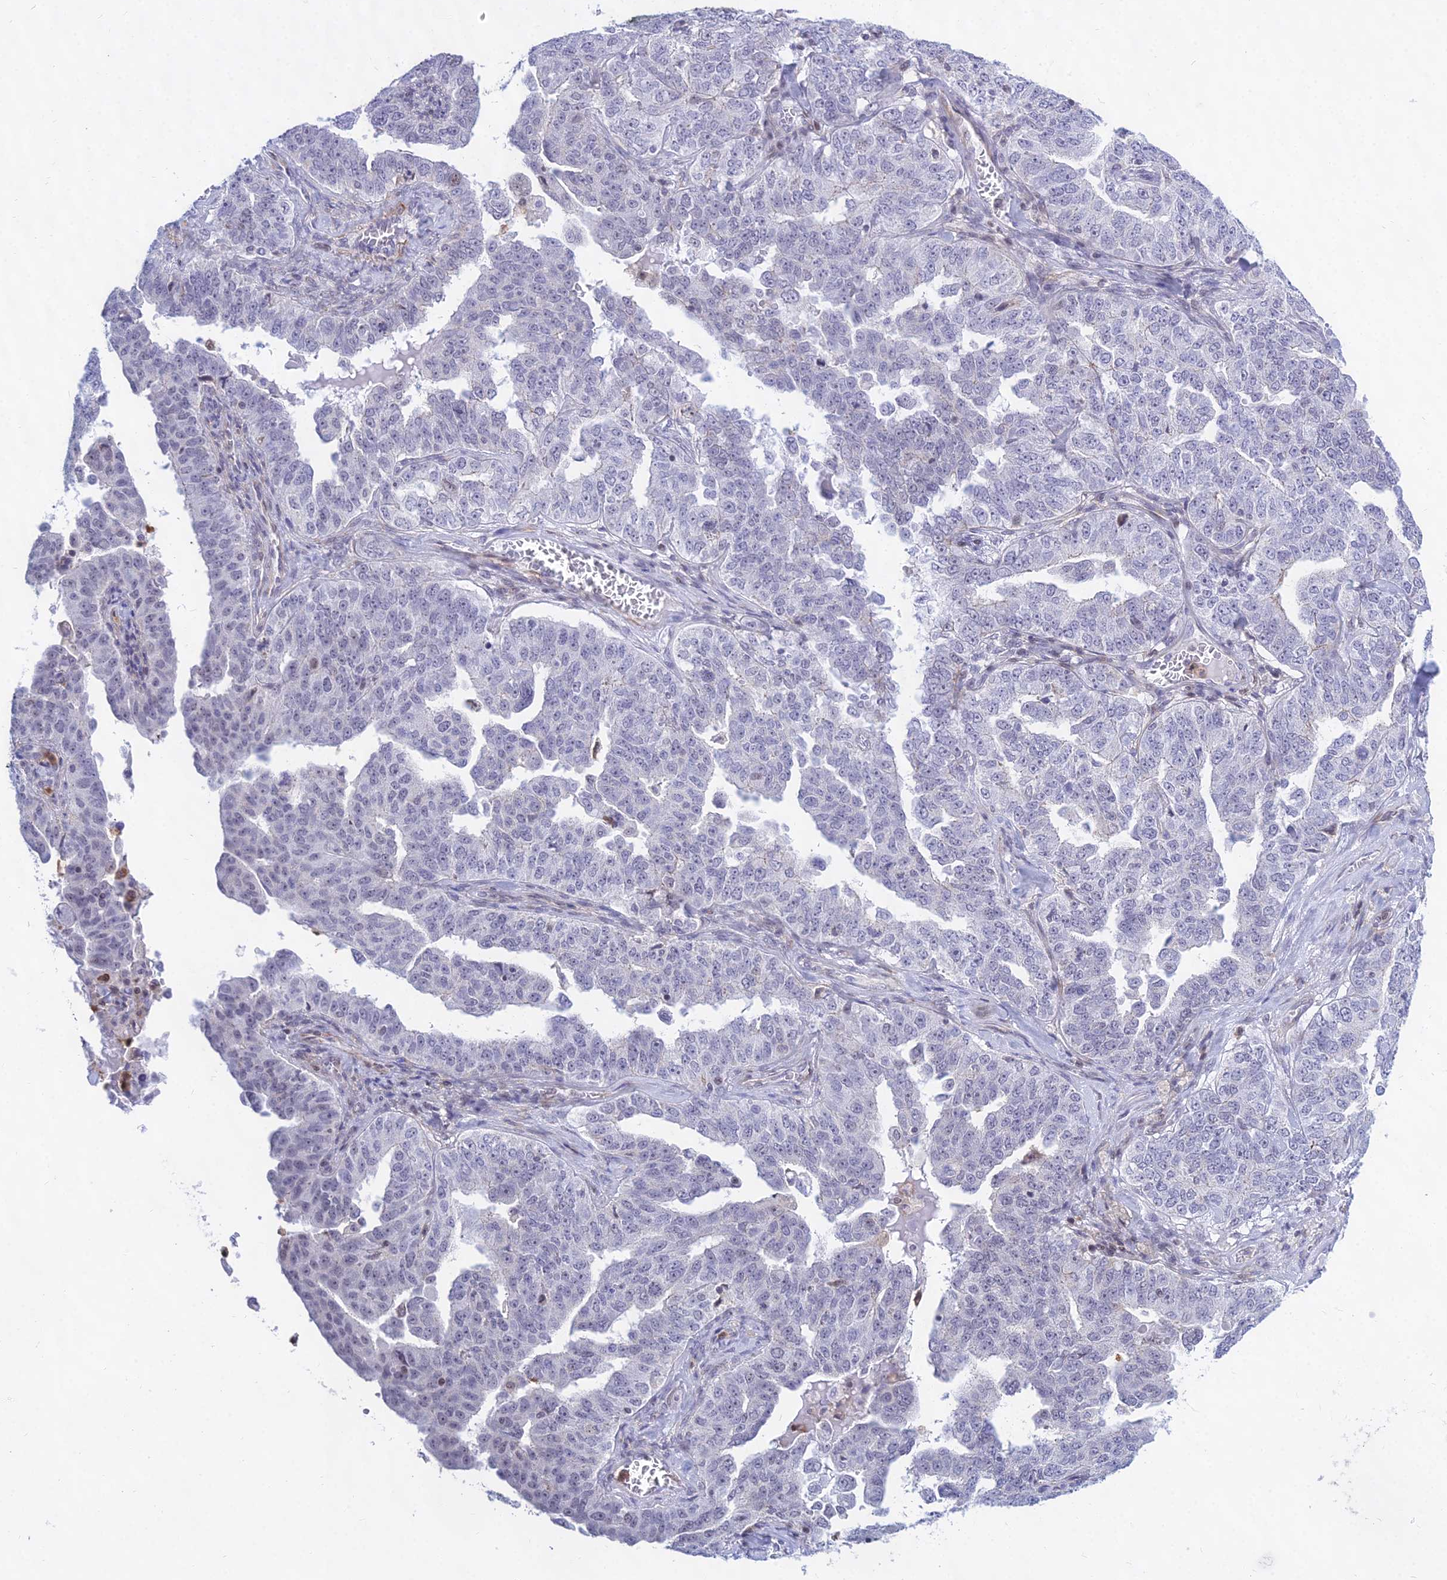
{"staining": {"intensity": "negative", "quantity": "none", "location": "none"}, "tissue": "ovarian cancer", "cell_type": "Tumor cells", "image_type": "cancer", "snomed": [{"axis": "morphology", "description": "Carcinoma, endometroid"}, {"axis": "topography", "description": "Ovary"}], "caption": "A high-resolution histopathology image shows immunohistochemistry staining of ovarian cancer, which demonstrates no significant expression in tumor cells.", "gene": "KRR1", "patient": {"sex": "female", "age": 62}}